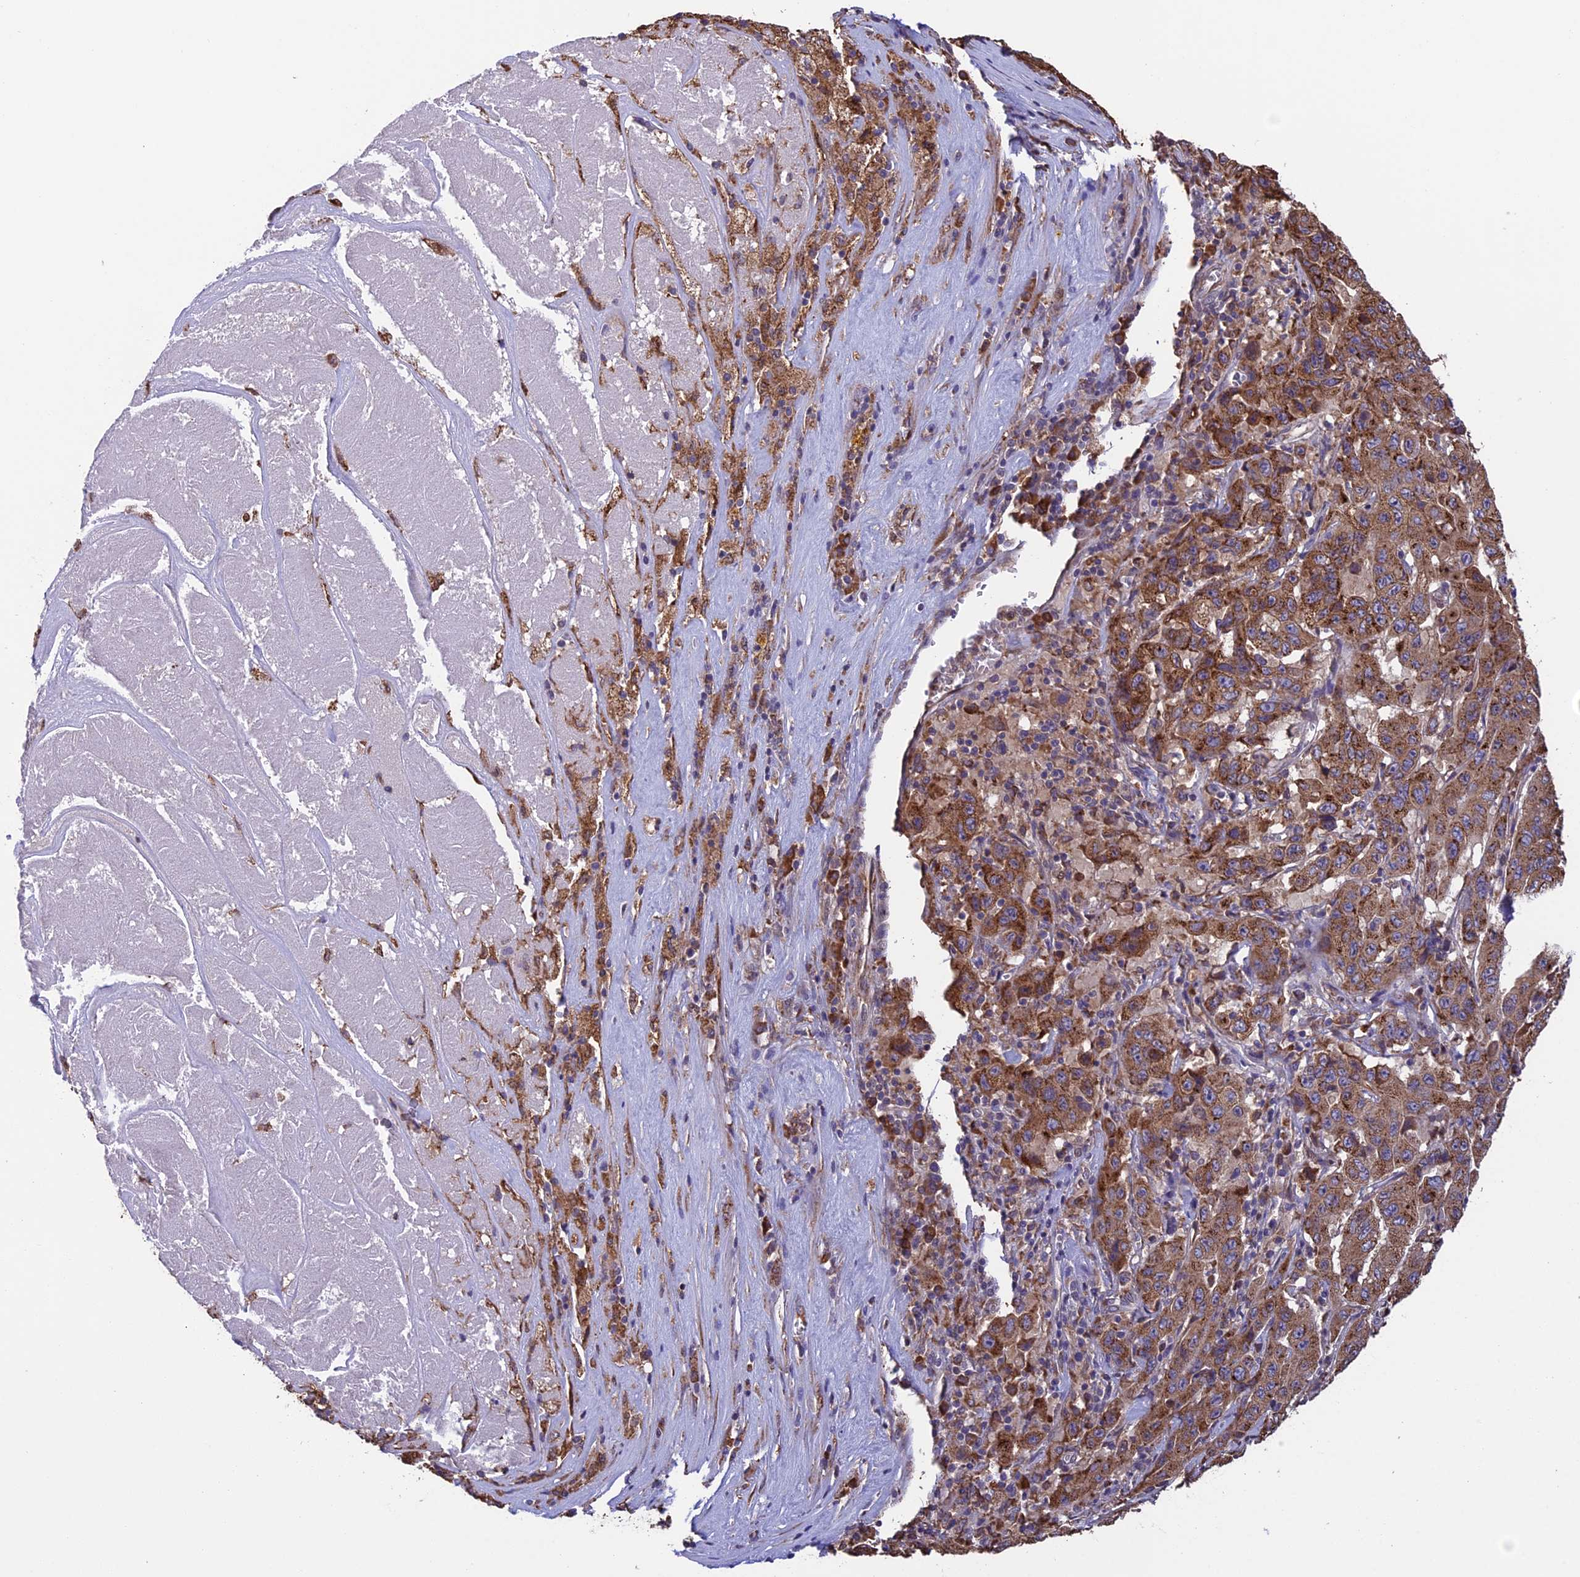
{"staining": {"intensity": "moderate", "quantity": ">75%", "location": "cytoplasmic/membranous"}, "tissue": "pancreatic cancer", "cell_type": "Tumor cells", "image_type": "cancer", "snomed": [{"axis": "morphology", "description": "Adenocarcinoma, NOS"}, {"axis": "topography", "description": "Pancreas"}], "caption": "Moderate cytoplasmic/membranous protein positivity is present in approximately >75% of tumor cells in pancreatic cancer.", "gene": "DMRTA2", "patient": {"sex": "male", "age": 63}}